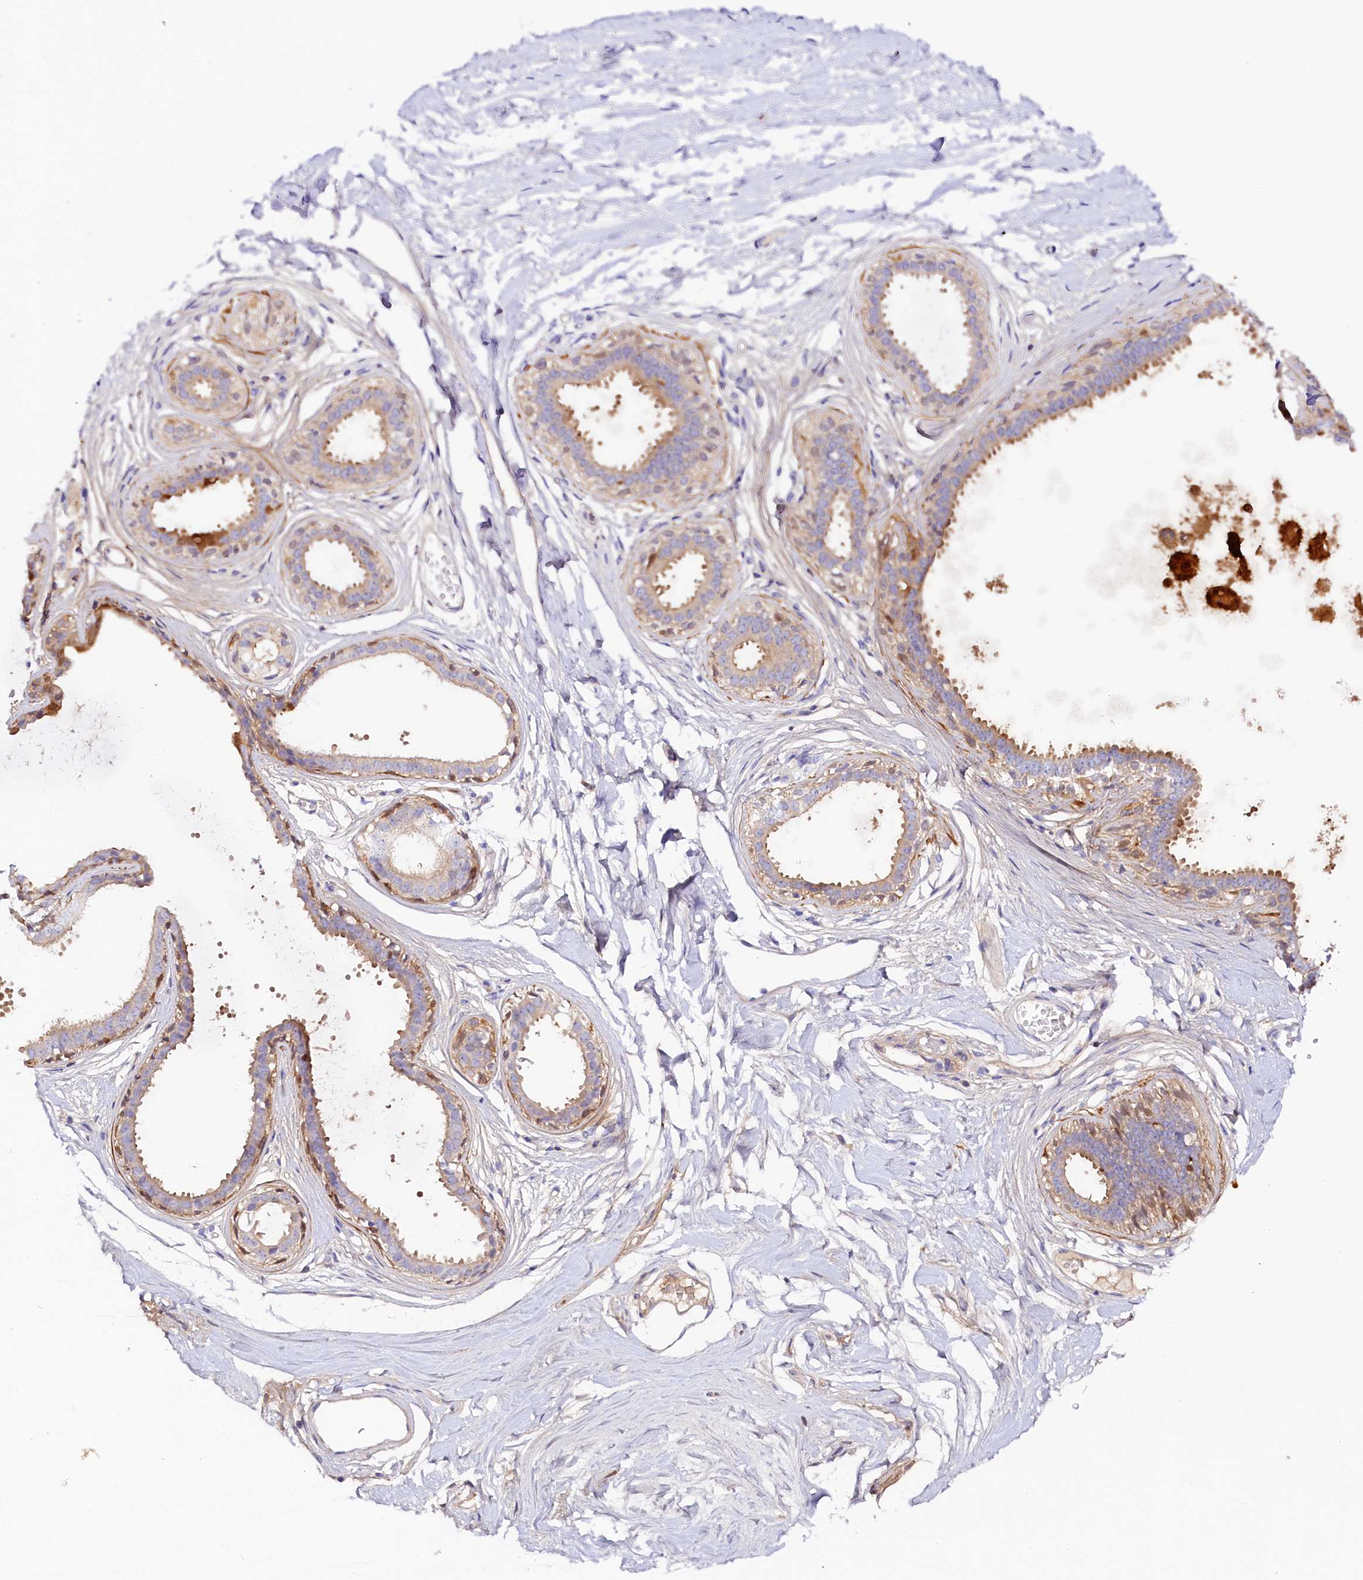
{"staining": {"intensity": "negative", "quantity": "none", "location": "none"}, "tissue": "breast", "cell_type": "Adipocytes", "image_type": "normal", "snomed": [{"axis": "morphology", "description": "Normal tissue, NOS"}, {"axis": "topography", "description": "Breast"}], "caption": "IHC histopathology image of benign breast: human breast stained with DAB exhibits no significant protein expression in adipocytes.", "gene": "KATNB1", "patient": {"sex": "female", "age": 45}}